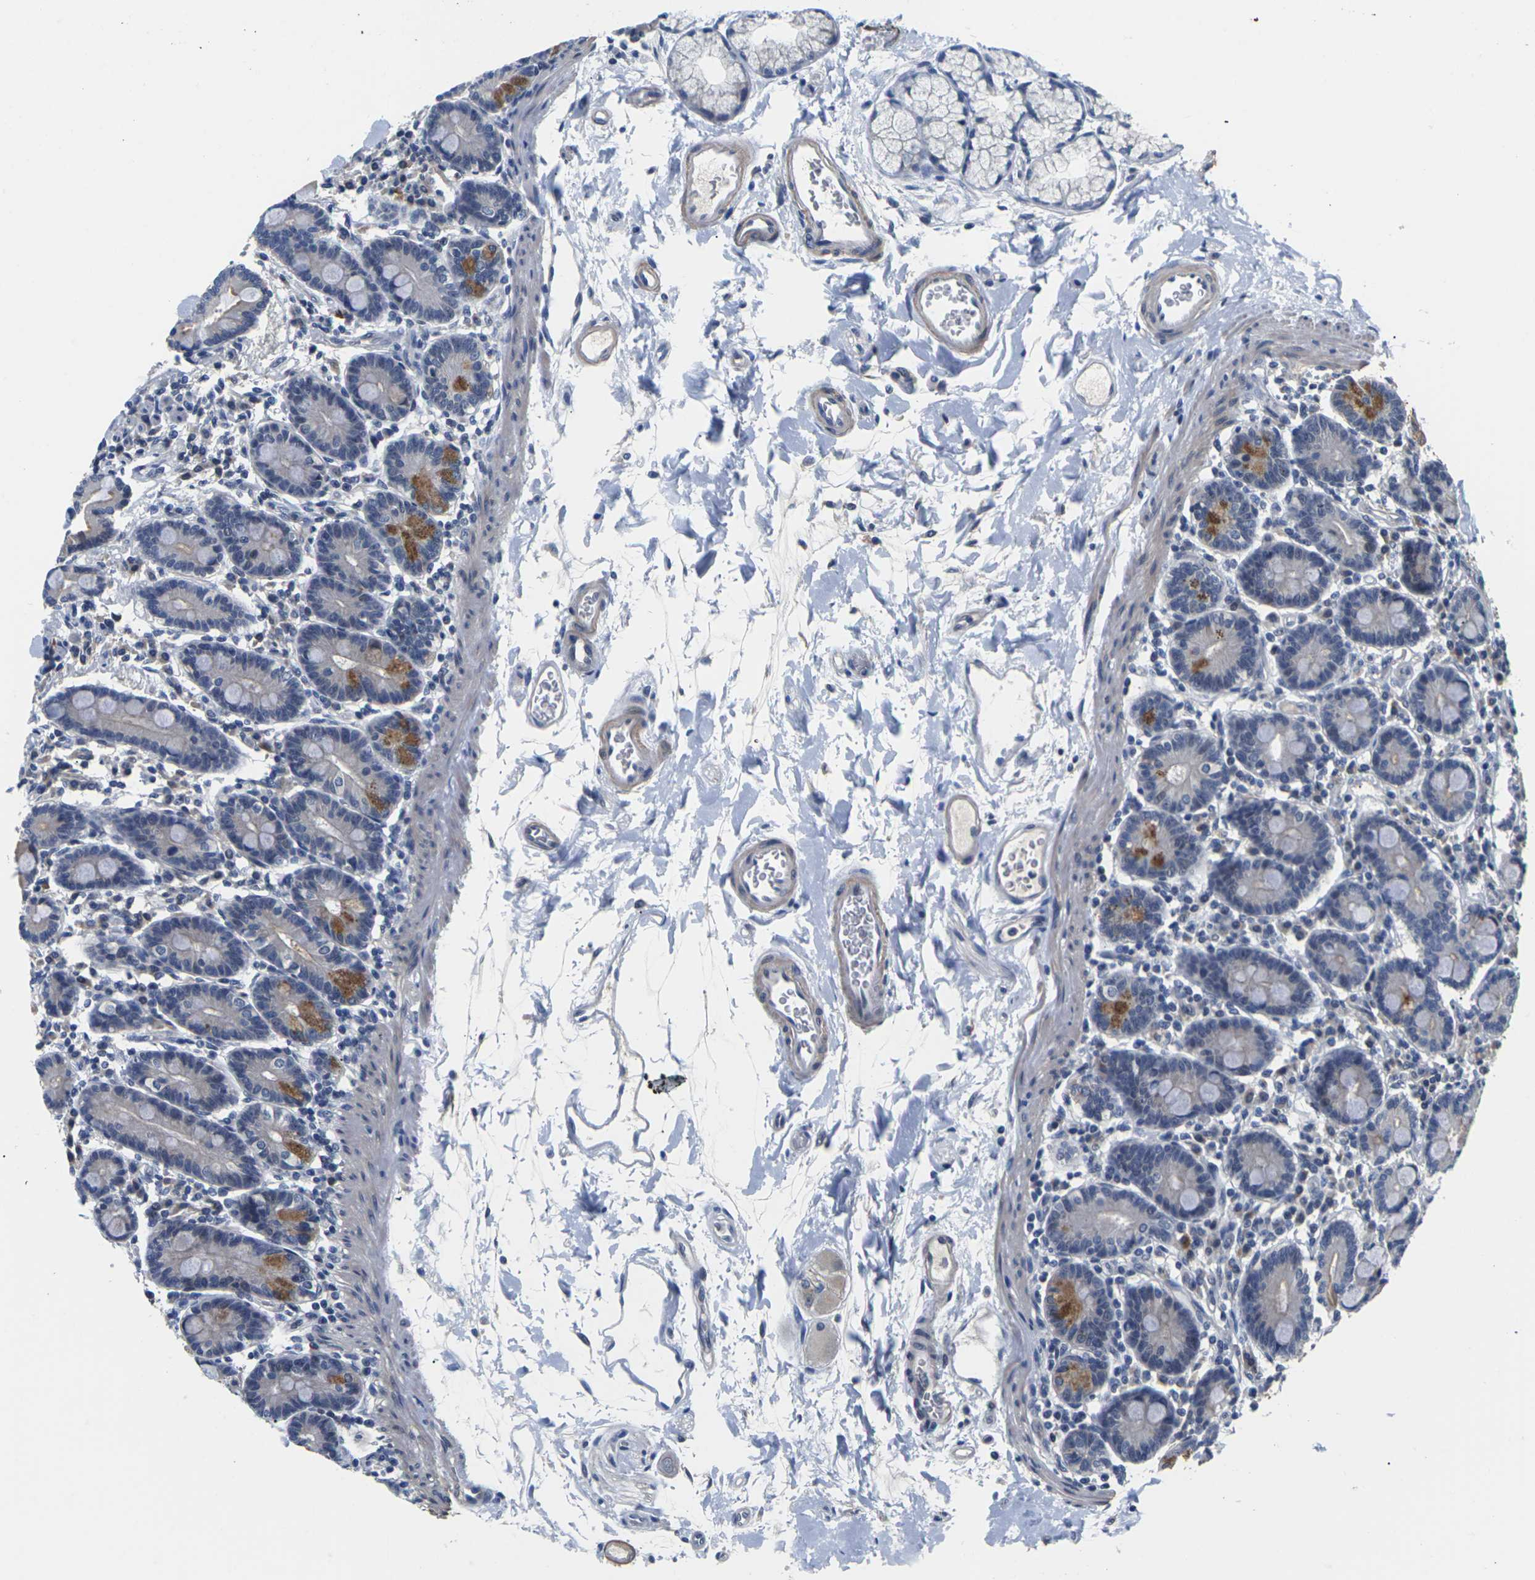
{"staining": {"intensity": "moderate", "quantity": "25%-75%", "location": "cytoplasmic/membranous"}, "tissue": "duodenum", "cell_type": "Glandular cells", "image_type": "normal", "snomed": [{"axis": "morphology", "description": "Normal tissue, NOS"}, {"axis": "topography", "description": "Duodenum"}], "caption": "Immunohistochemical staining of benign human duodenum shows moderate cytoplasmic/membranous protein expression in approximately 25%-75% of glandular cells. (Stains: DAB (3,3'-diaminobenzidine) in brown, nuclei in blue, Microscopy: brightfield microscopy at high magnification).", "gene": "ST6GAL2", "patient": {"sex": "male", "age": 54}}